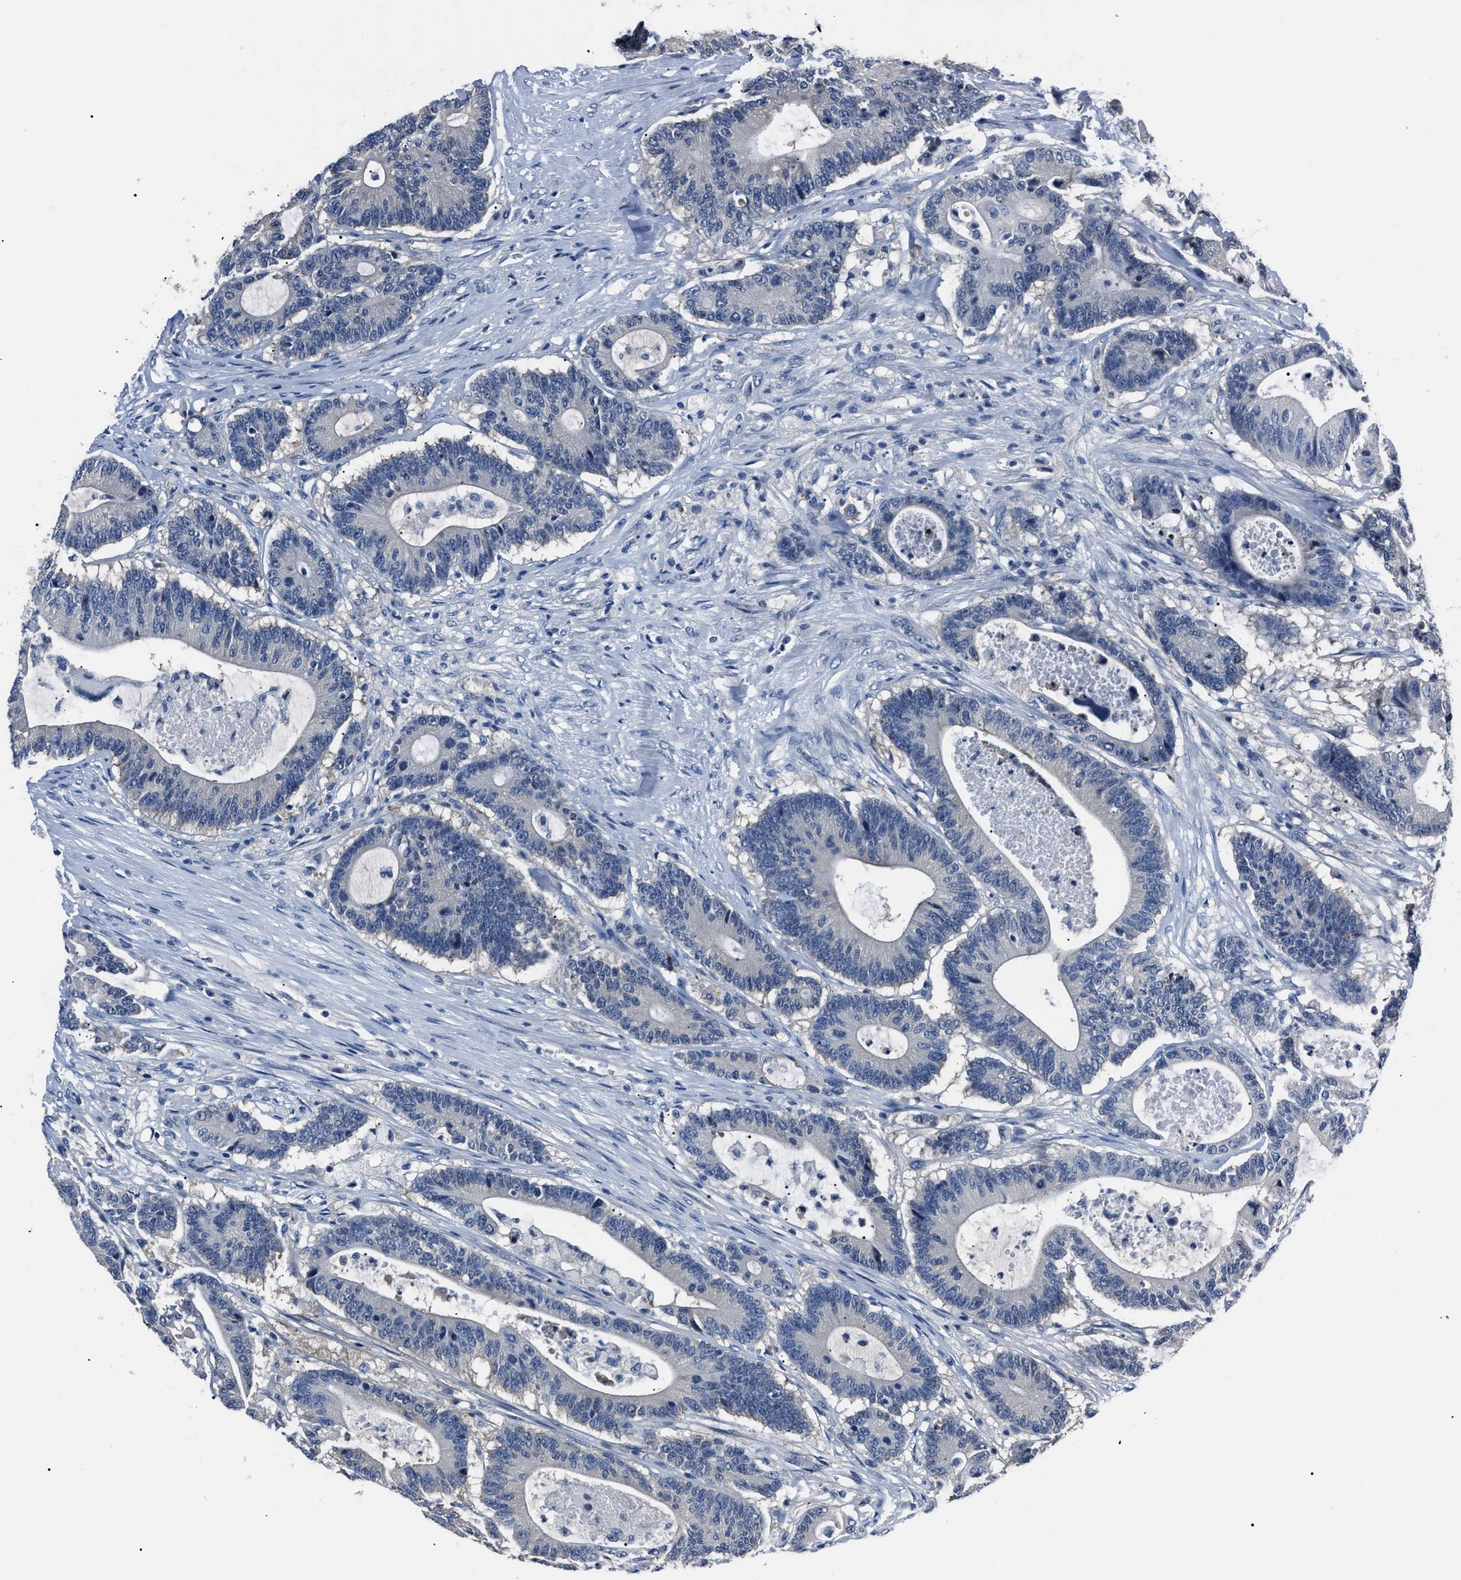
{"staining": {"intensity": "negative", "quantity": "none", "location": "none"}, "tissue": "colorectal cancer", "cell_type": "Tumor cells", "image_type": "cancer", "snomed": [{"axis": "morphology", "description": "Adenocarcinoma, NOS"}, {"axis": "topography", "description": "Colon"}], "caption": "Colorectal cancer was stained to show a protein in brown. There is no significant expression in tumor cells.", "gene": "LRWD1", "patient": {"sex": "female", "age": 84}}